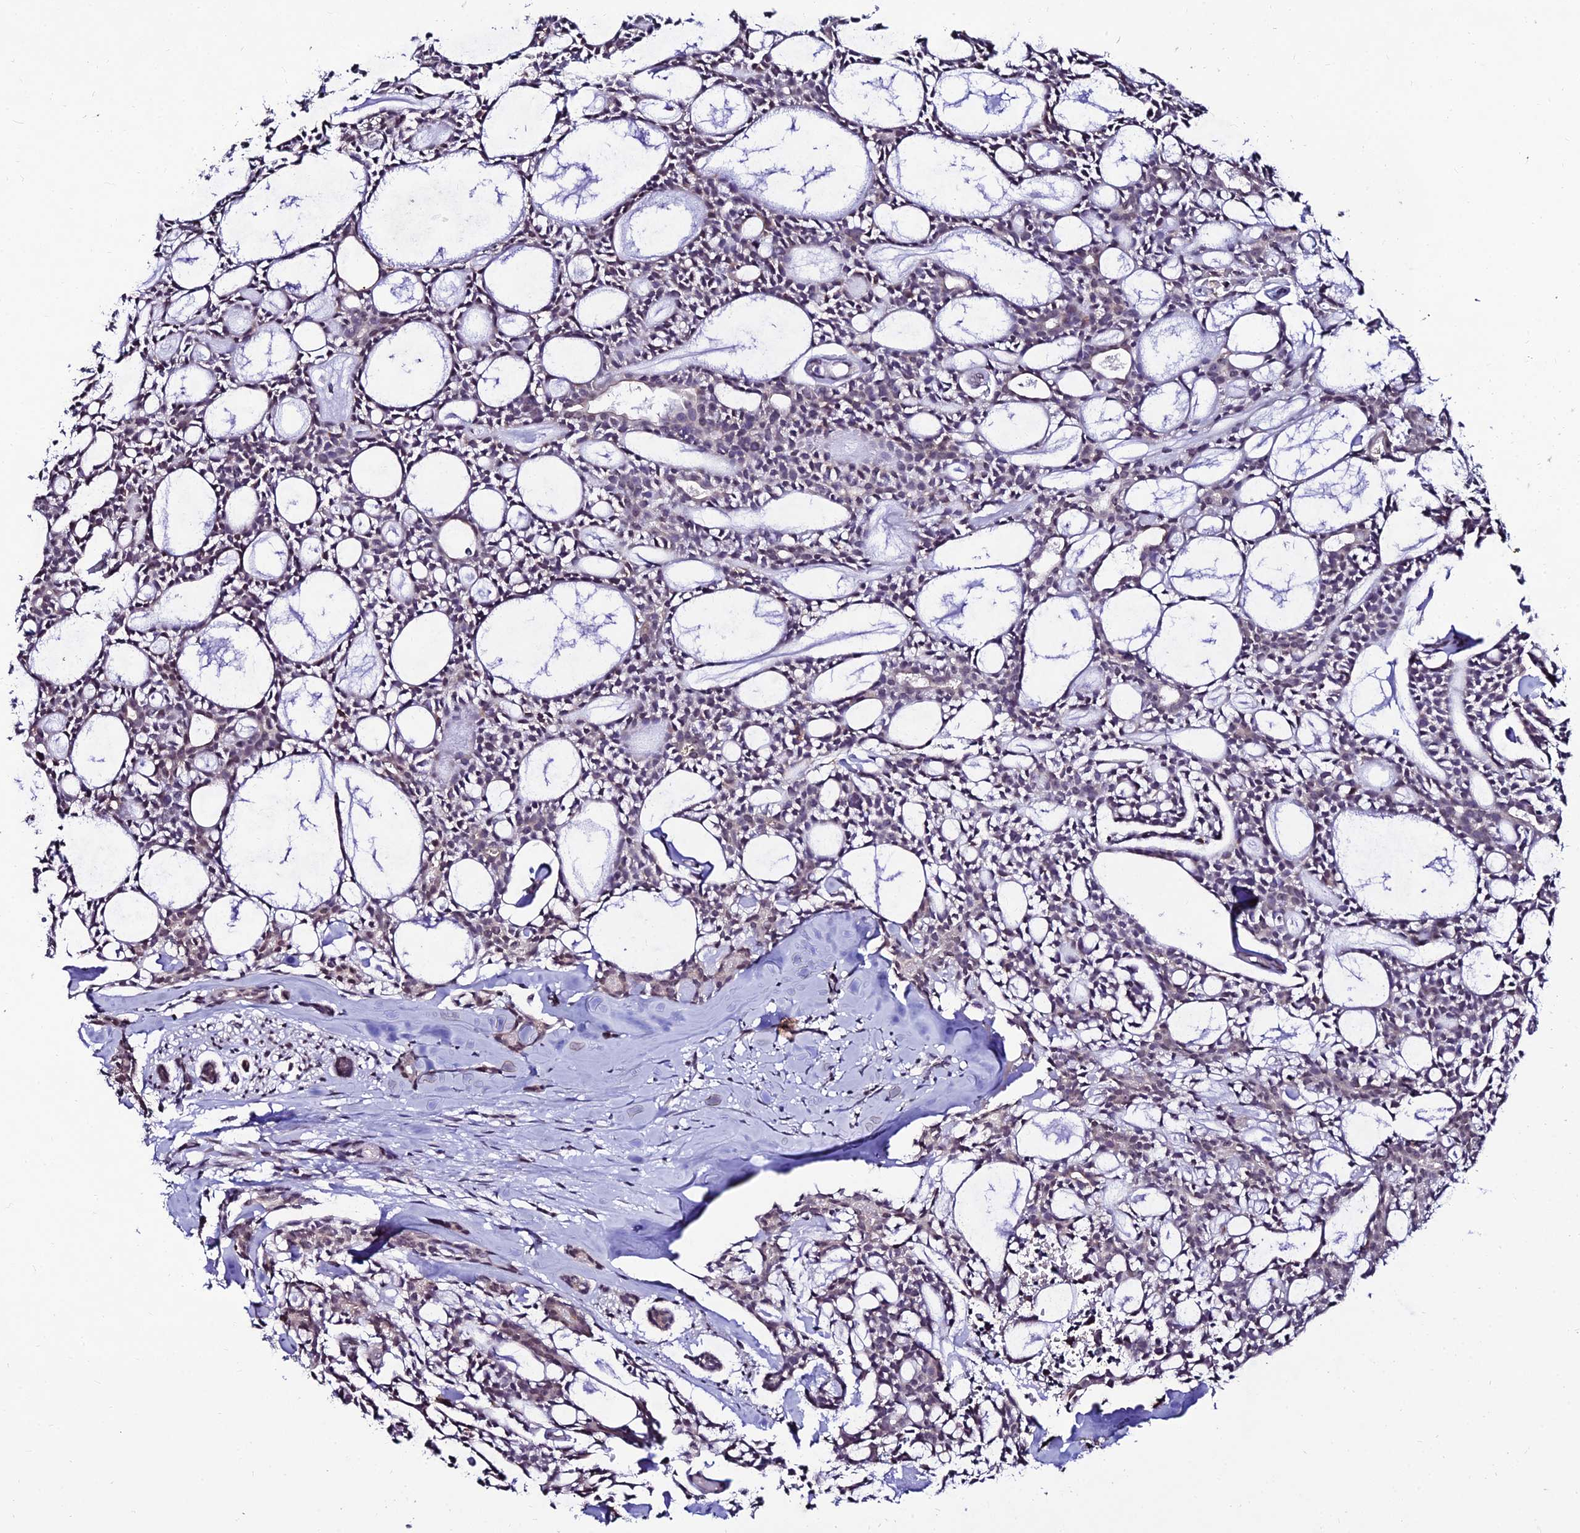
{"staining": {"intensity": "negative", "quantity": "none", "location": "none"}, "tissue": "head and neck cancer", "cell_type": "Tumor cells", "image_type": "cancer", "snomed": [{"axis": "morphology", "description": "Adenocarcinoma, NOS"}, {"axis": "topography", "description": "Salivary gland"}, {"axis": "topography", "description": "Head-Neck"}], "caption": "Immunohistochemical staining of adenocarcinoma (head and neck) reveals no significant positivity in tumor cells.", "gene": "CDNF", "patient": {"sex": "male", "age": 55}}